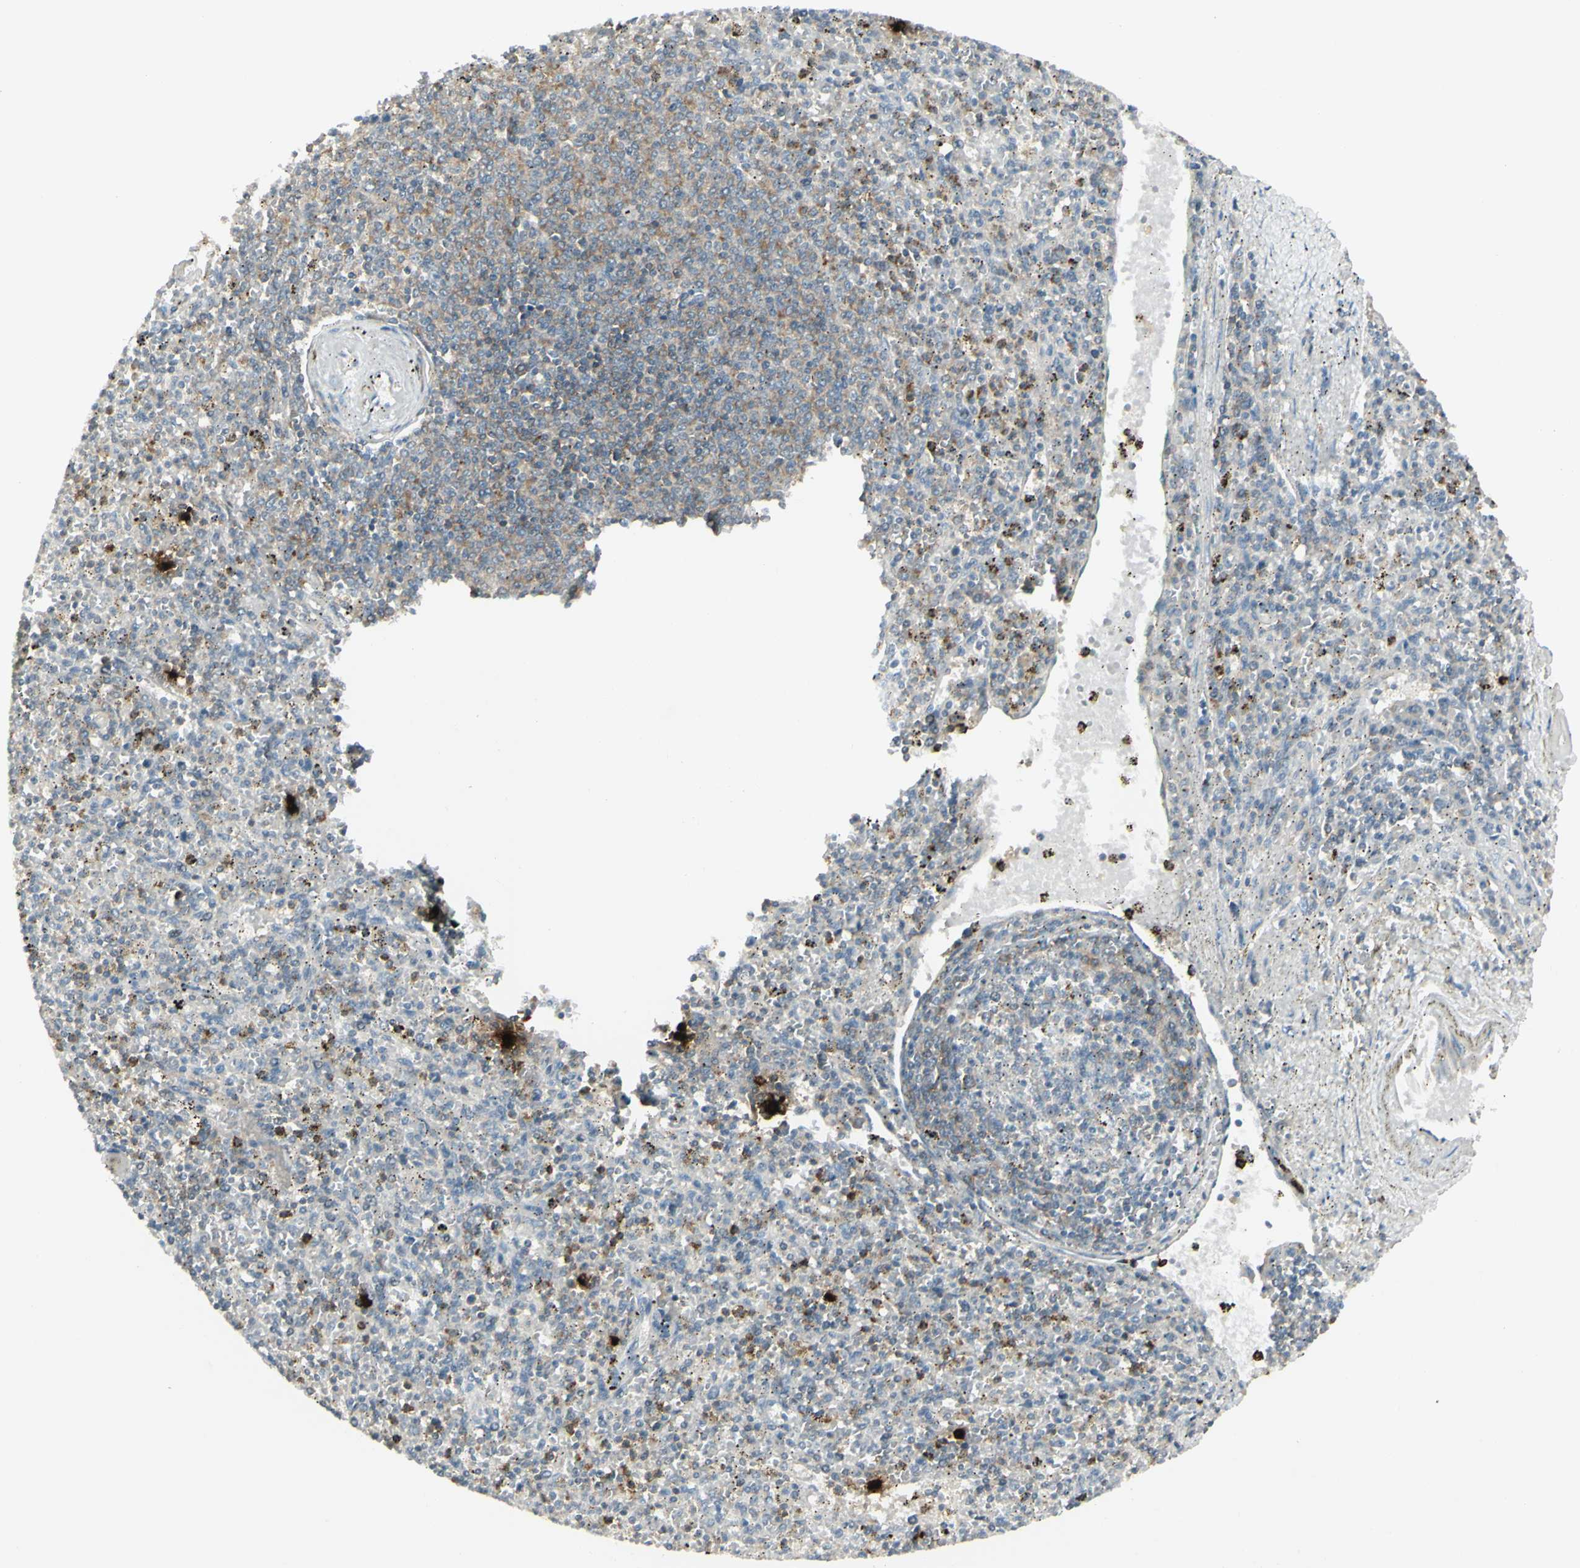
{"staining": {"intensity": "strong", "quantity": "<25%", "location": "cytoplasmic/membranous"}, "tissue": "spleen", "cell_type": "Cells in red pulp", "image_type": "normal", "snomed": [{"axis": "morphology", "description": "Normal tissue, NOS"}, {"axis": "topography", "description": "Spleen"}], "caption": "Protein staining of normal spleen shows strong cytoplasmic/membranous positivity in about <25% of cells in red pulp.", "gene": "CCNB2", "patient": {"sex": "male", "age": 72}}